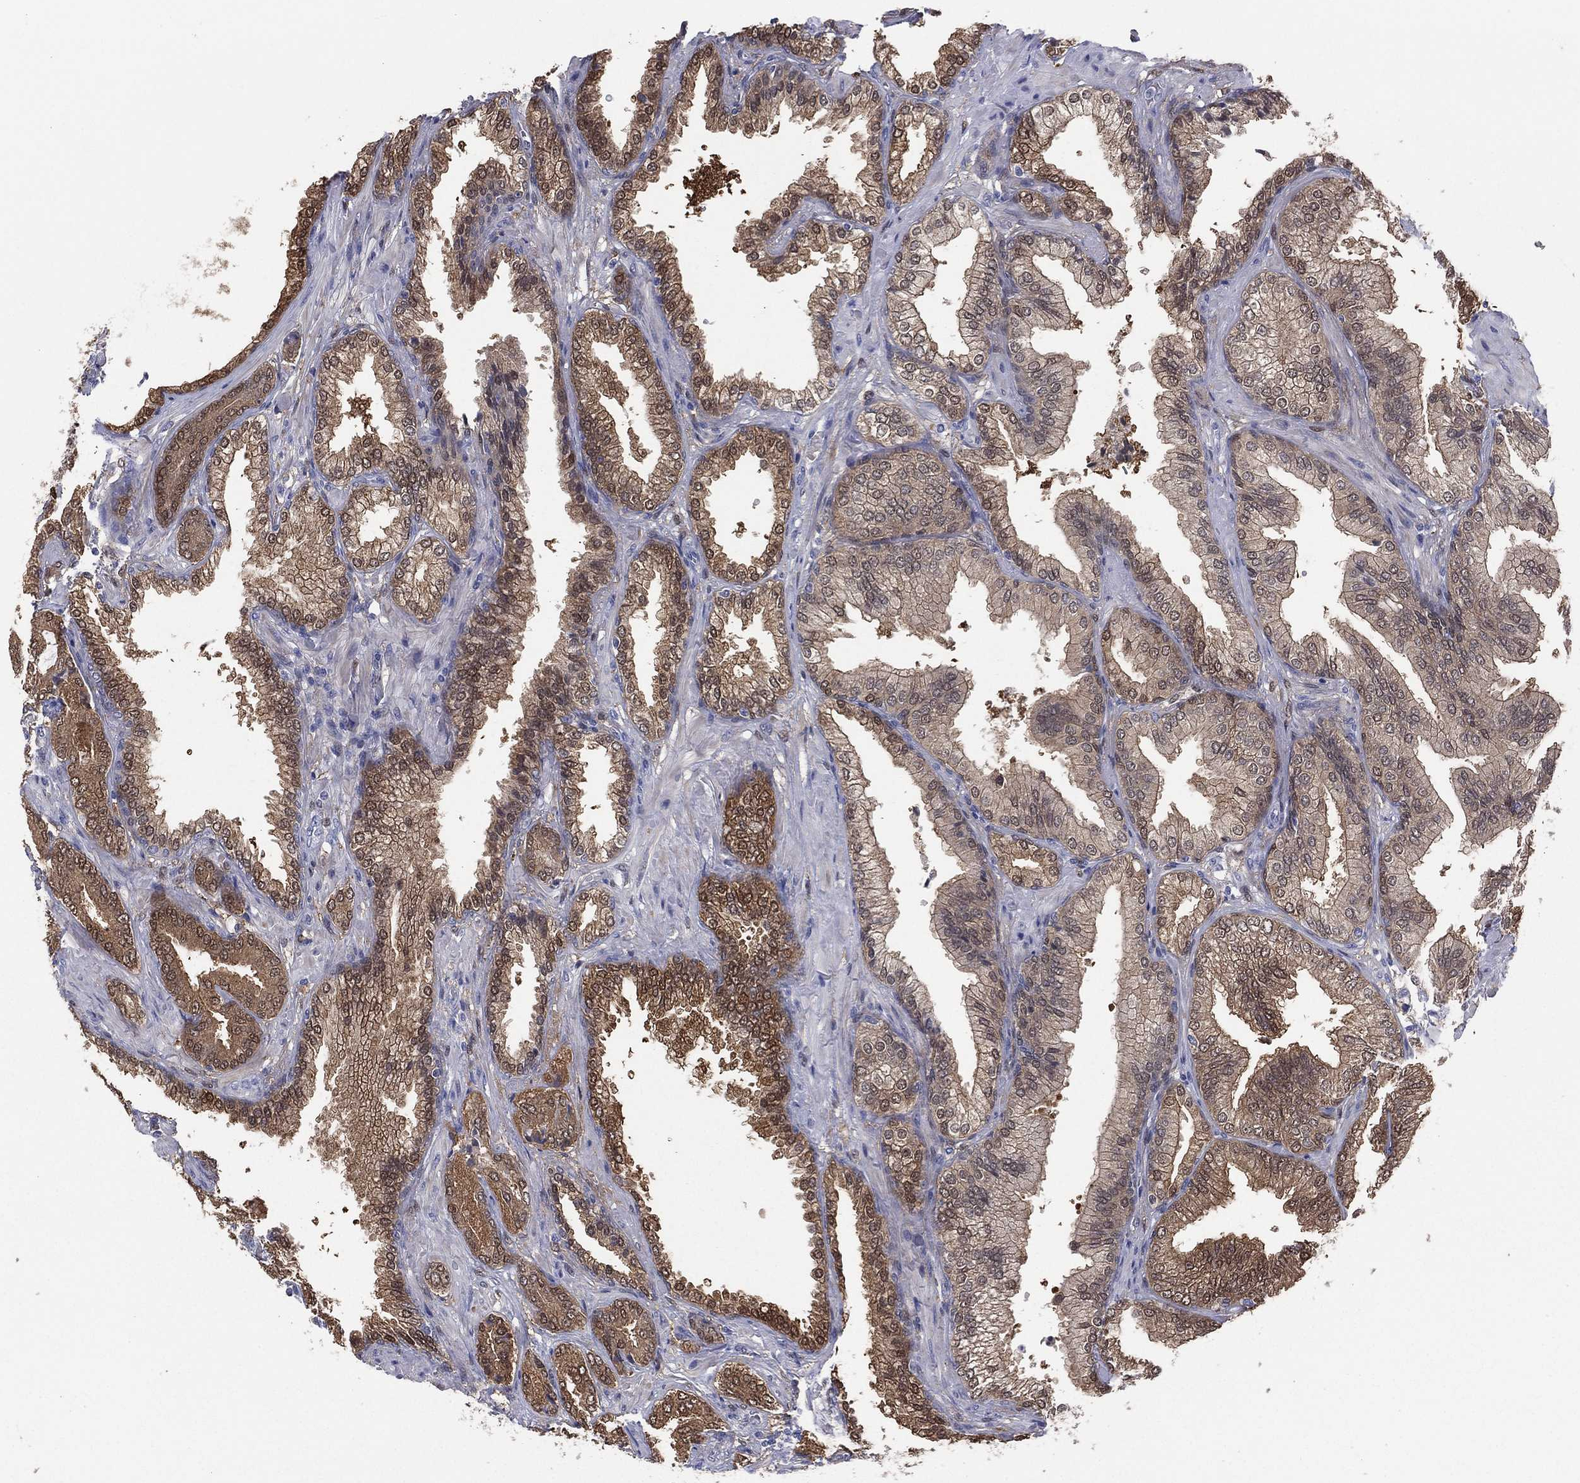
{"staining": {"intensity": "moderate", "quantity": "25%-75%", "location": "cytoplasmic/membranous"}, "tissue": "prostate cancer", "cell_type": "Tumor cells", "image_type": "cancer", "snomed": [{"axis": "morphology", "description": "Adenocarcinoma, Low grade"}, {"axis": "topography", "description": "Prostate"}], "caption": "Human prostate low-grade adenocarcinoma stained with a protein marker shows moderate staining in tumor cells.", "gene": "DDAH1", "patient": {"sex": "male", "age": 68}}